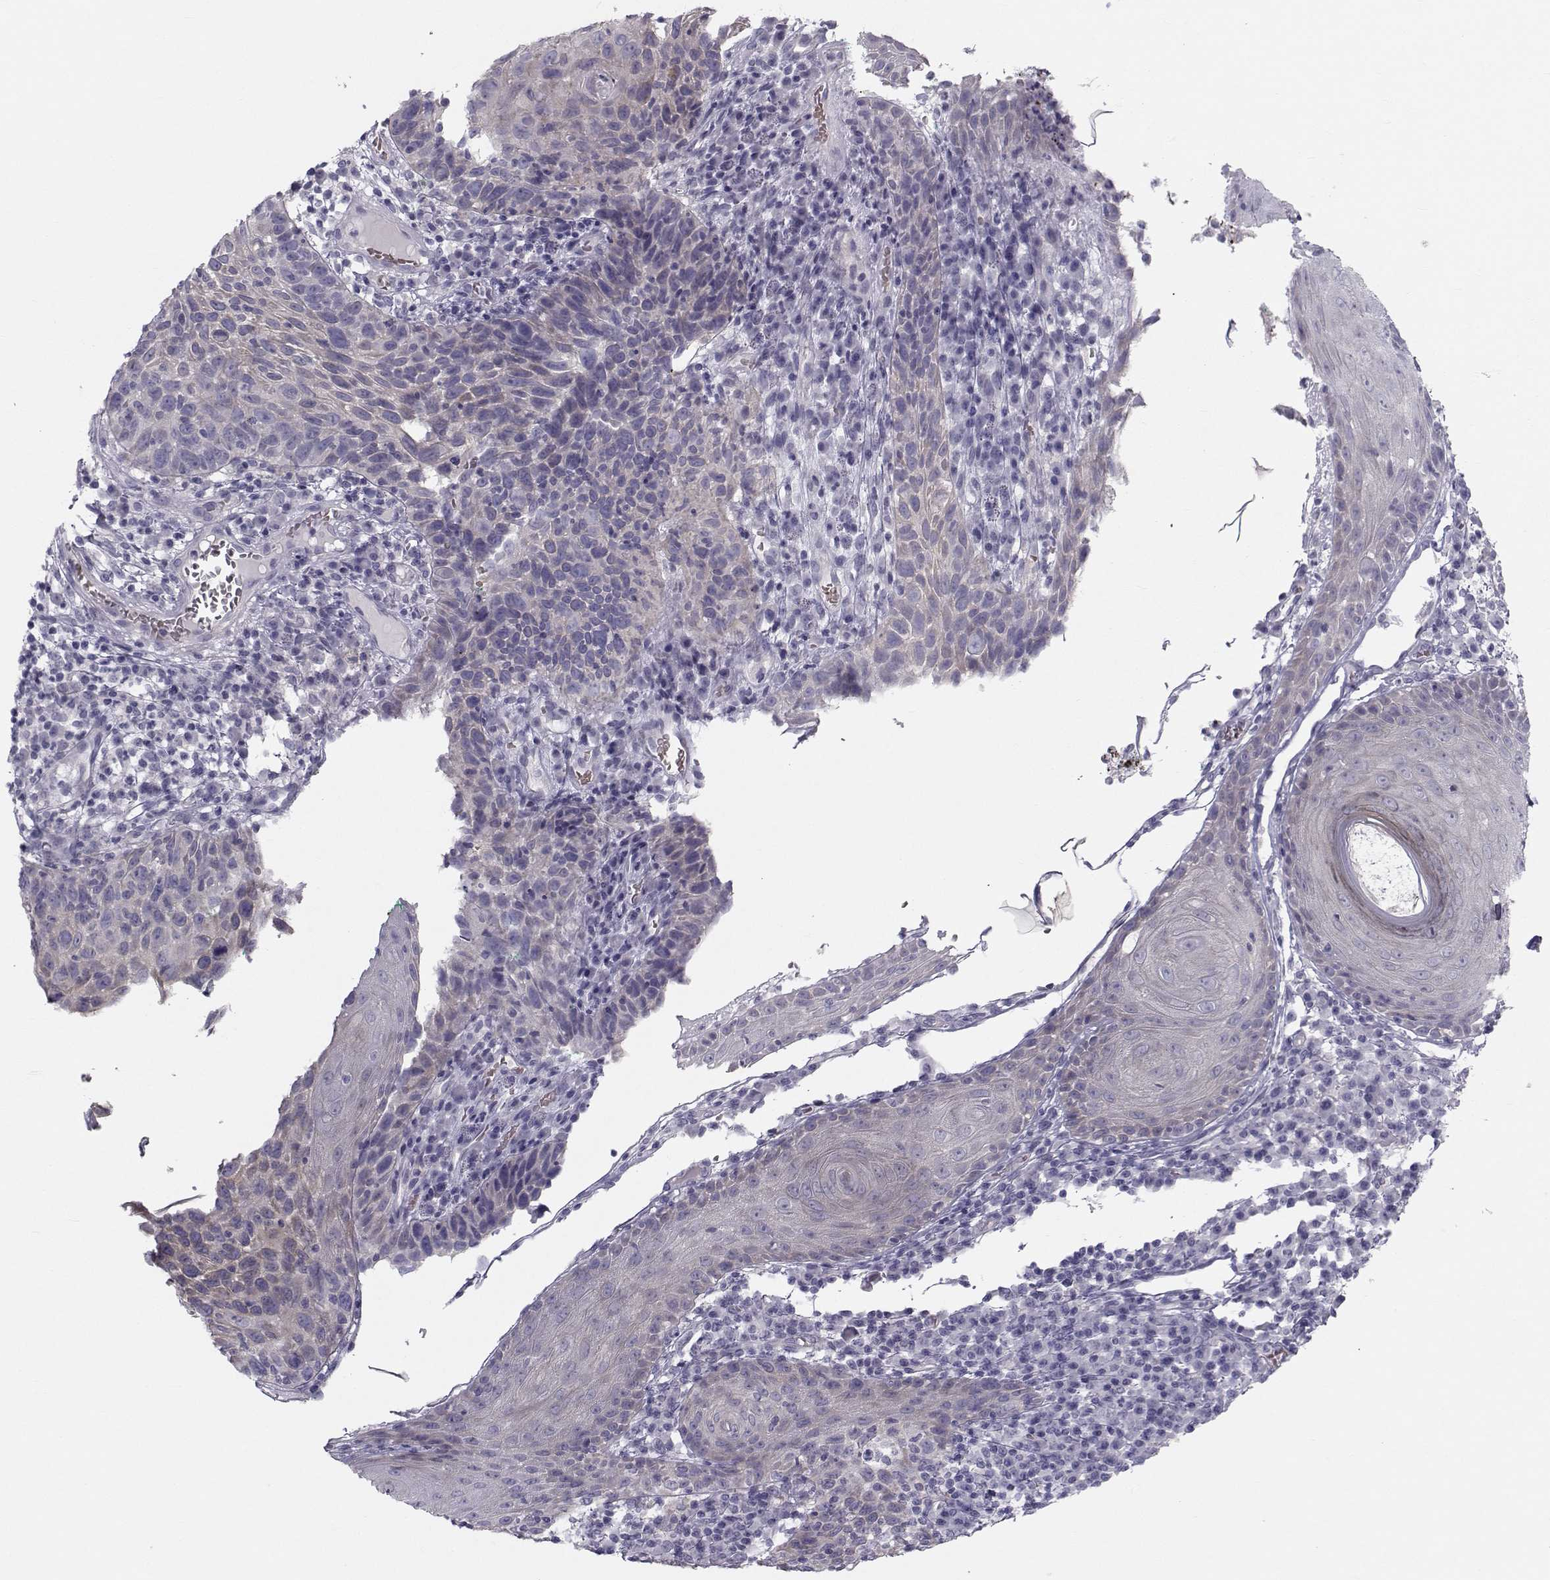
{"staining": {"intensity": "negative", "quantity": "none", "location": "none"}, "tissue": "skin cancer", "cell_type": "Tumor cells", "image_type": "cancer", "snomed": [{"axis": "morphology", "description": "Squamous cell carcinoma, NOS"}, {"axis": "topography", "description": "Skin"}], "caption": "Skin cancer (squamous cell carcinoma) stained for a protein using IHC reveals no expression tumor cells.", "gene": "GARIN3", "patient": {"sex": "male", "age": 92}}